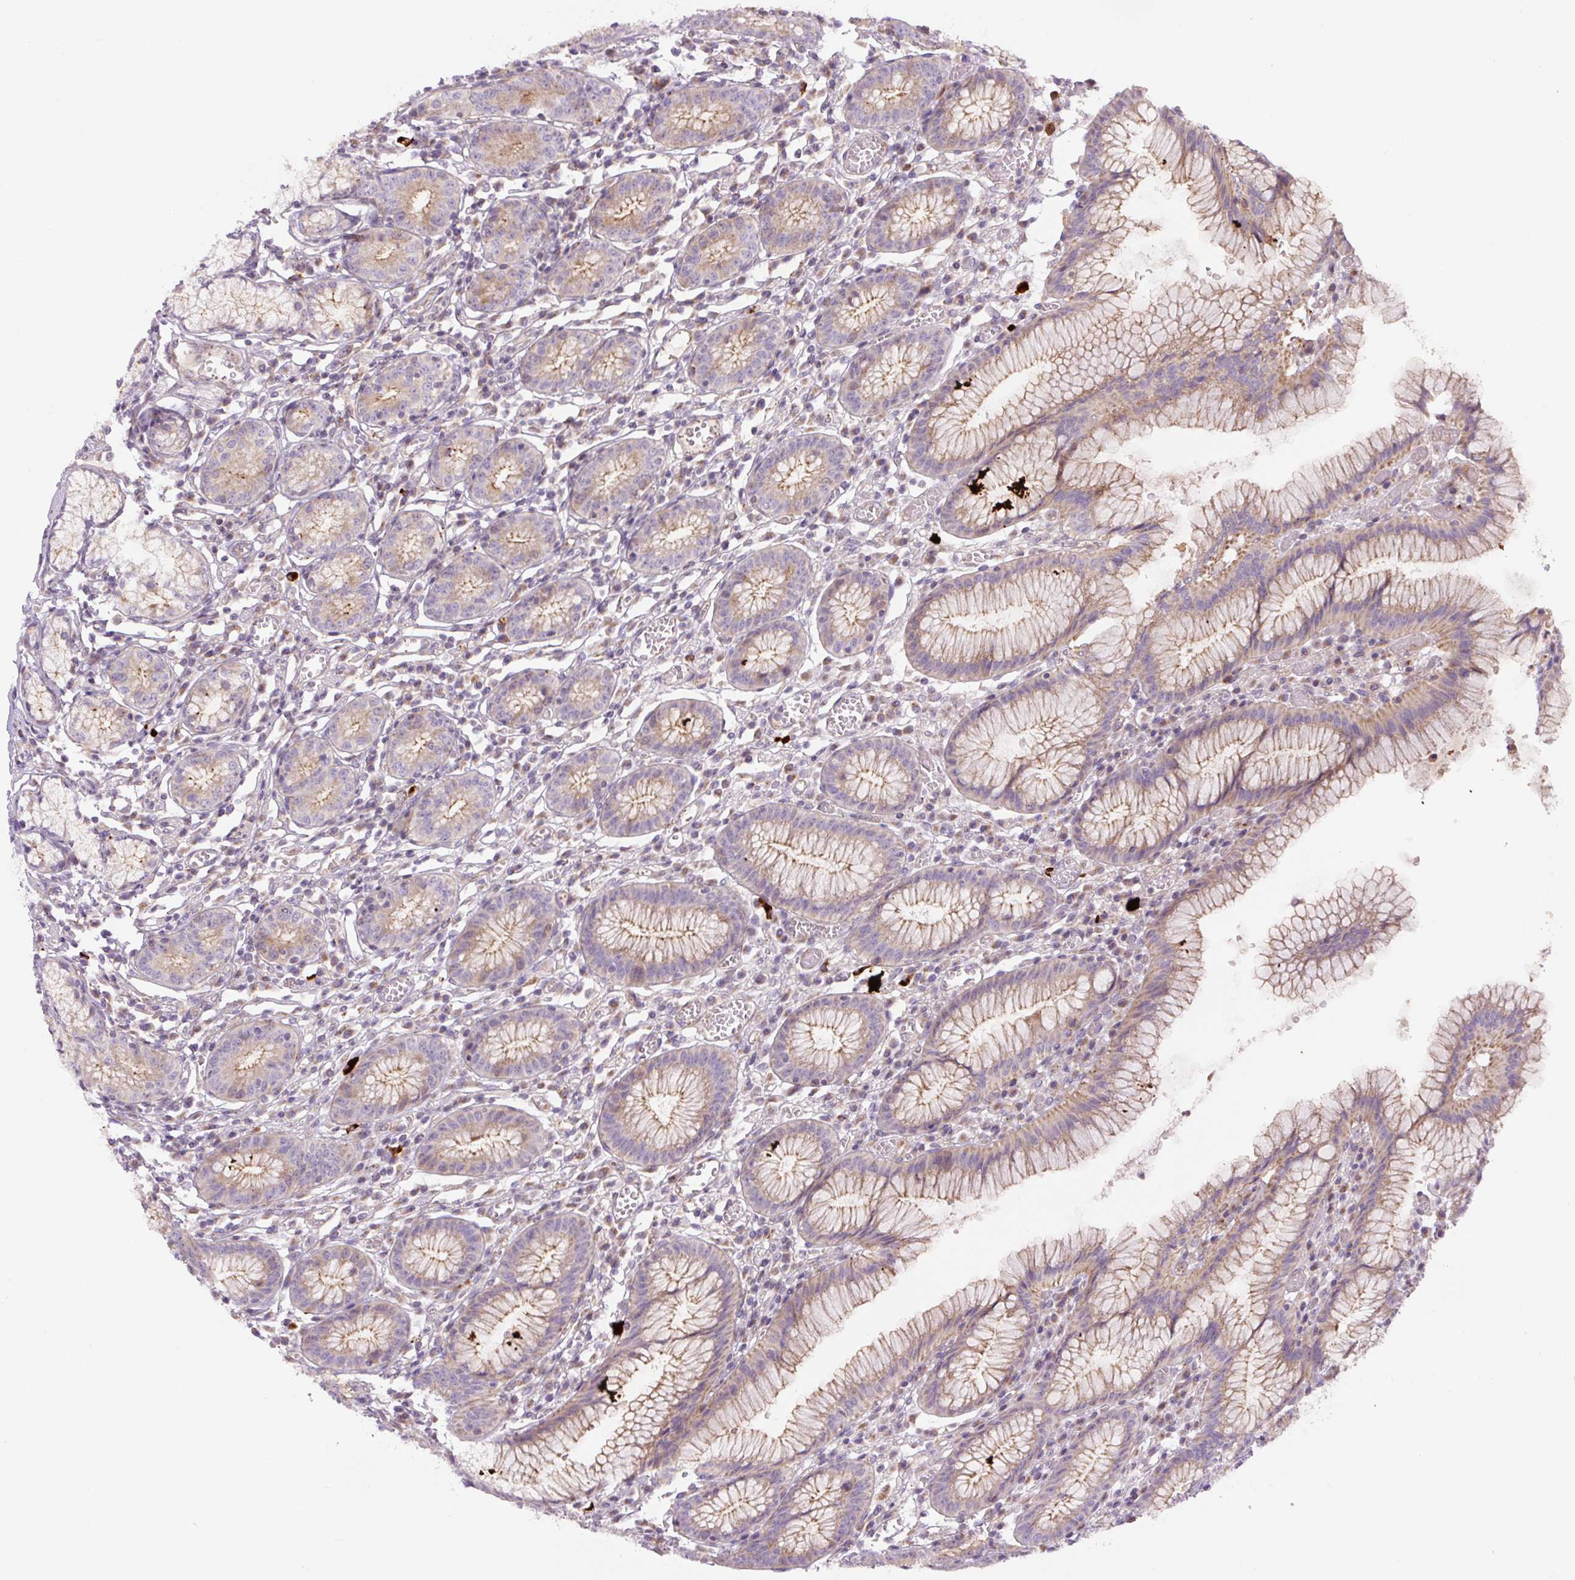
{"staining": {"intensity": "moderate", "quantity": "25%-75%", "location": "cytoplasmic/membranous"}, "tissue": "stomach", "cell_type": "Glandular cells", "image_type": "normal", "snomed": [{"axis": "morphology", "description": "Normal tissue, NOS"}, {"axis": "topography", "description": "Stomach"}], "caption": "High-power microscopy captured an immunohistochemistry image of unremarkable stomach, revealing moderate cytoplasmic/membranous expression in approximately 25%-75% of glandular cells. Using DAB (3,3'-diaminobenzidine) (brown) and hematoxylin (blue) stains, captured at high magnification using brightfield microscopy.", "gene": "CCNI2", "patient": {"sex": "male", "age": 55}}